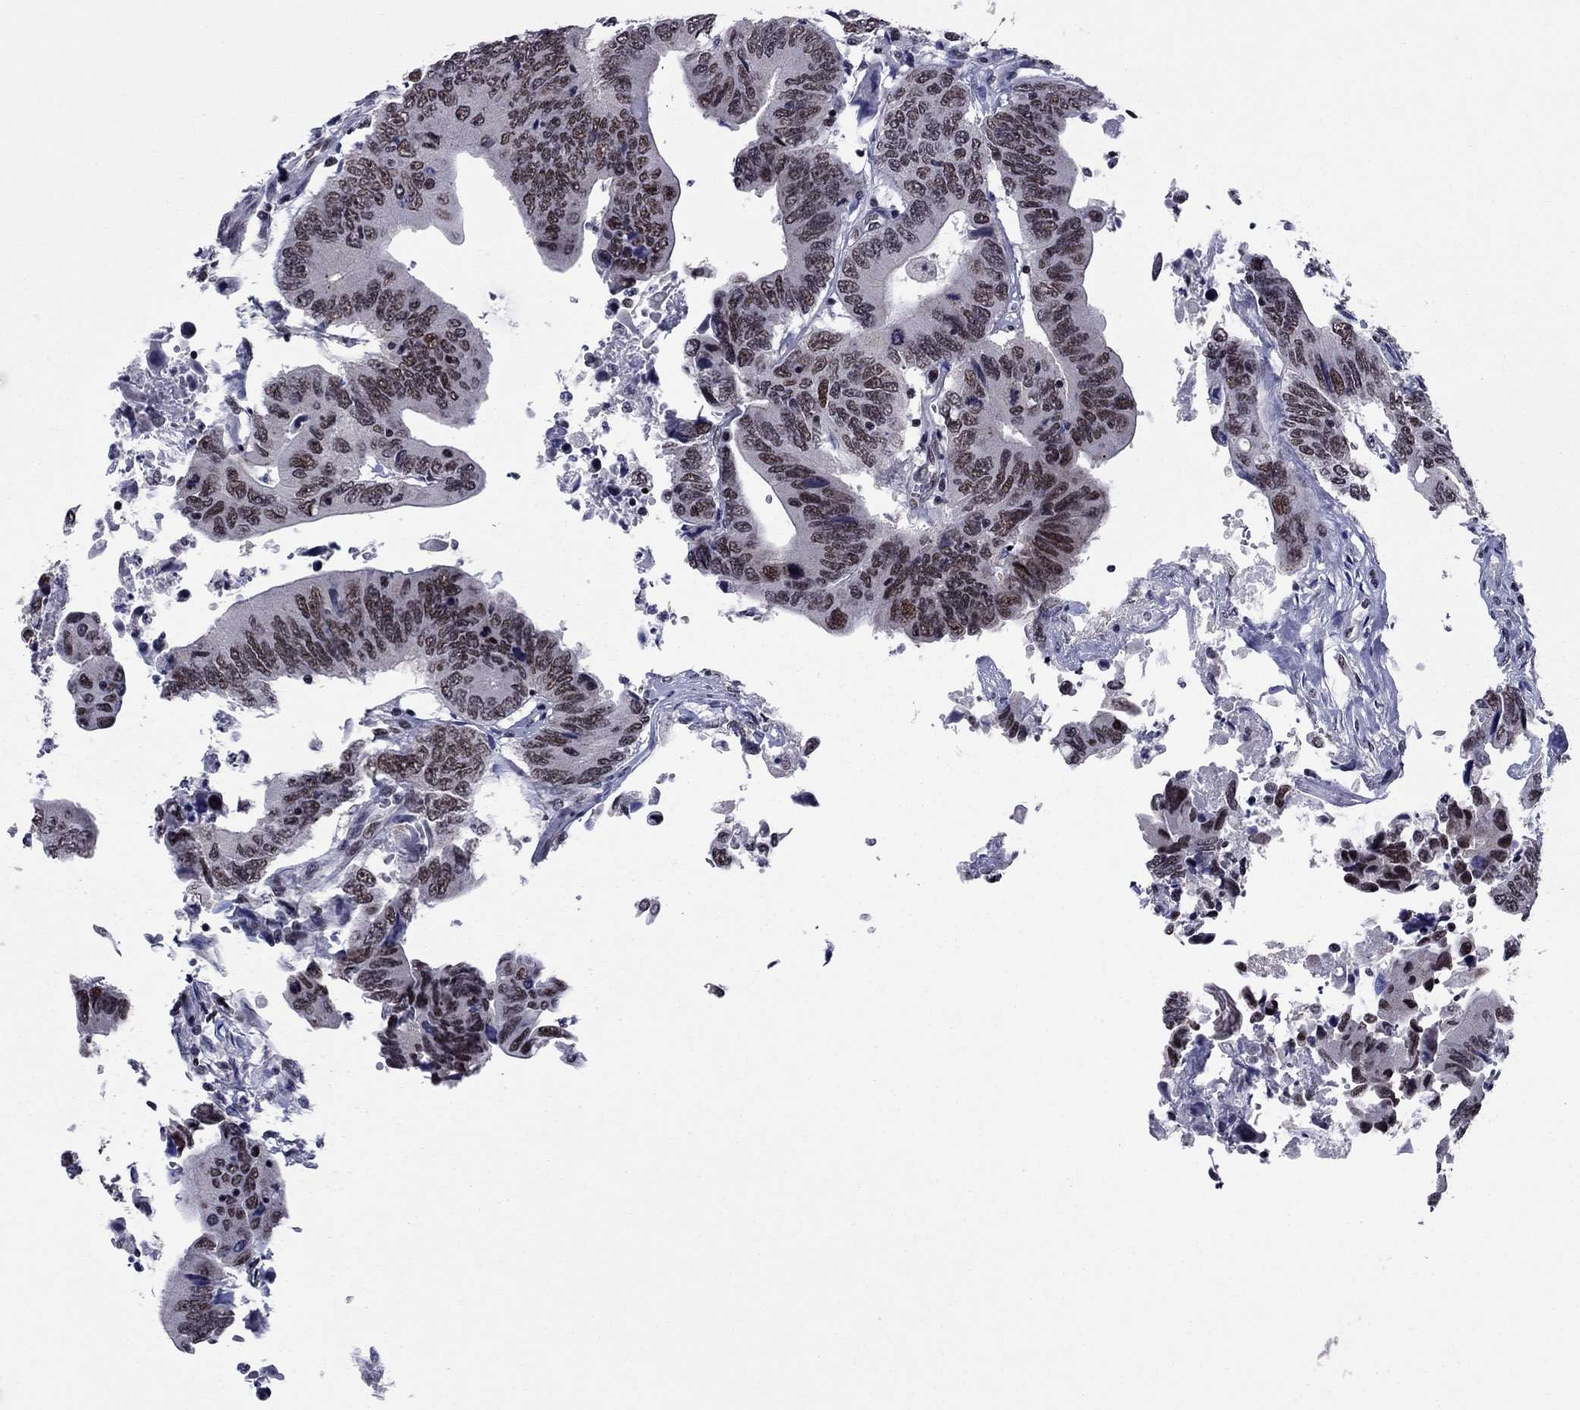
{"staining": {"intensity": "weak", "quantity": "25%-75%", "location": "nuclear"}, "tissue": "colorectal cancer", "cell_type": "Tumor cells", "image_type": "cancer", "snomed": [{"axis": "morphology", "description": "Adenocarcinoma, NOS"}, {"axis": "topography", "description": "Colon"}], "caption": "Brown immunohistochemical staining in human adenocarcinoma (colorectal) displays weak nuclear expression in approximately 25%-75% of tumor cells. (DAB = brown stain, brightfield microscopy at high magnification).", "gene": "TAF9", "patient": {"sex": "female", "age": 90}}